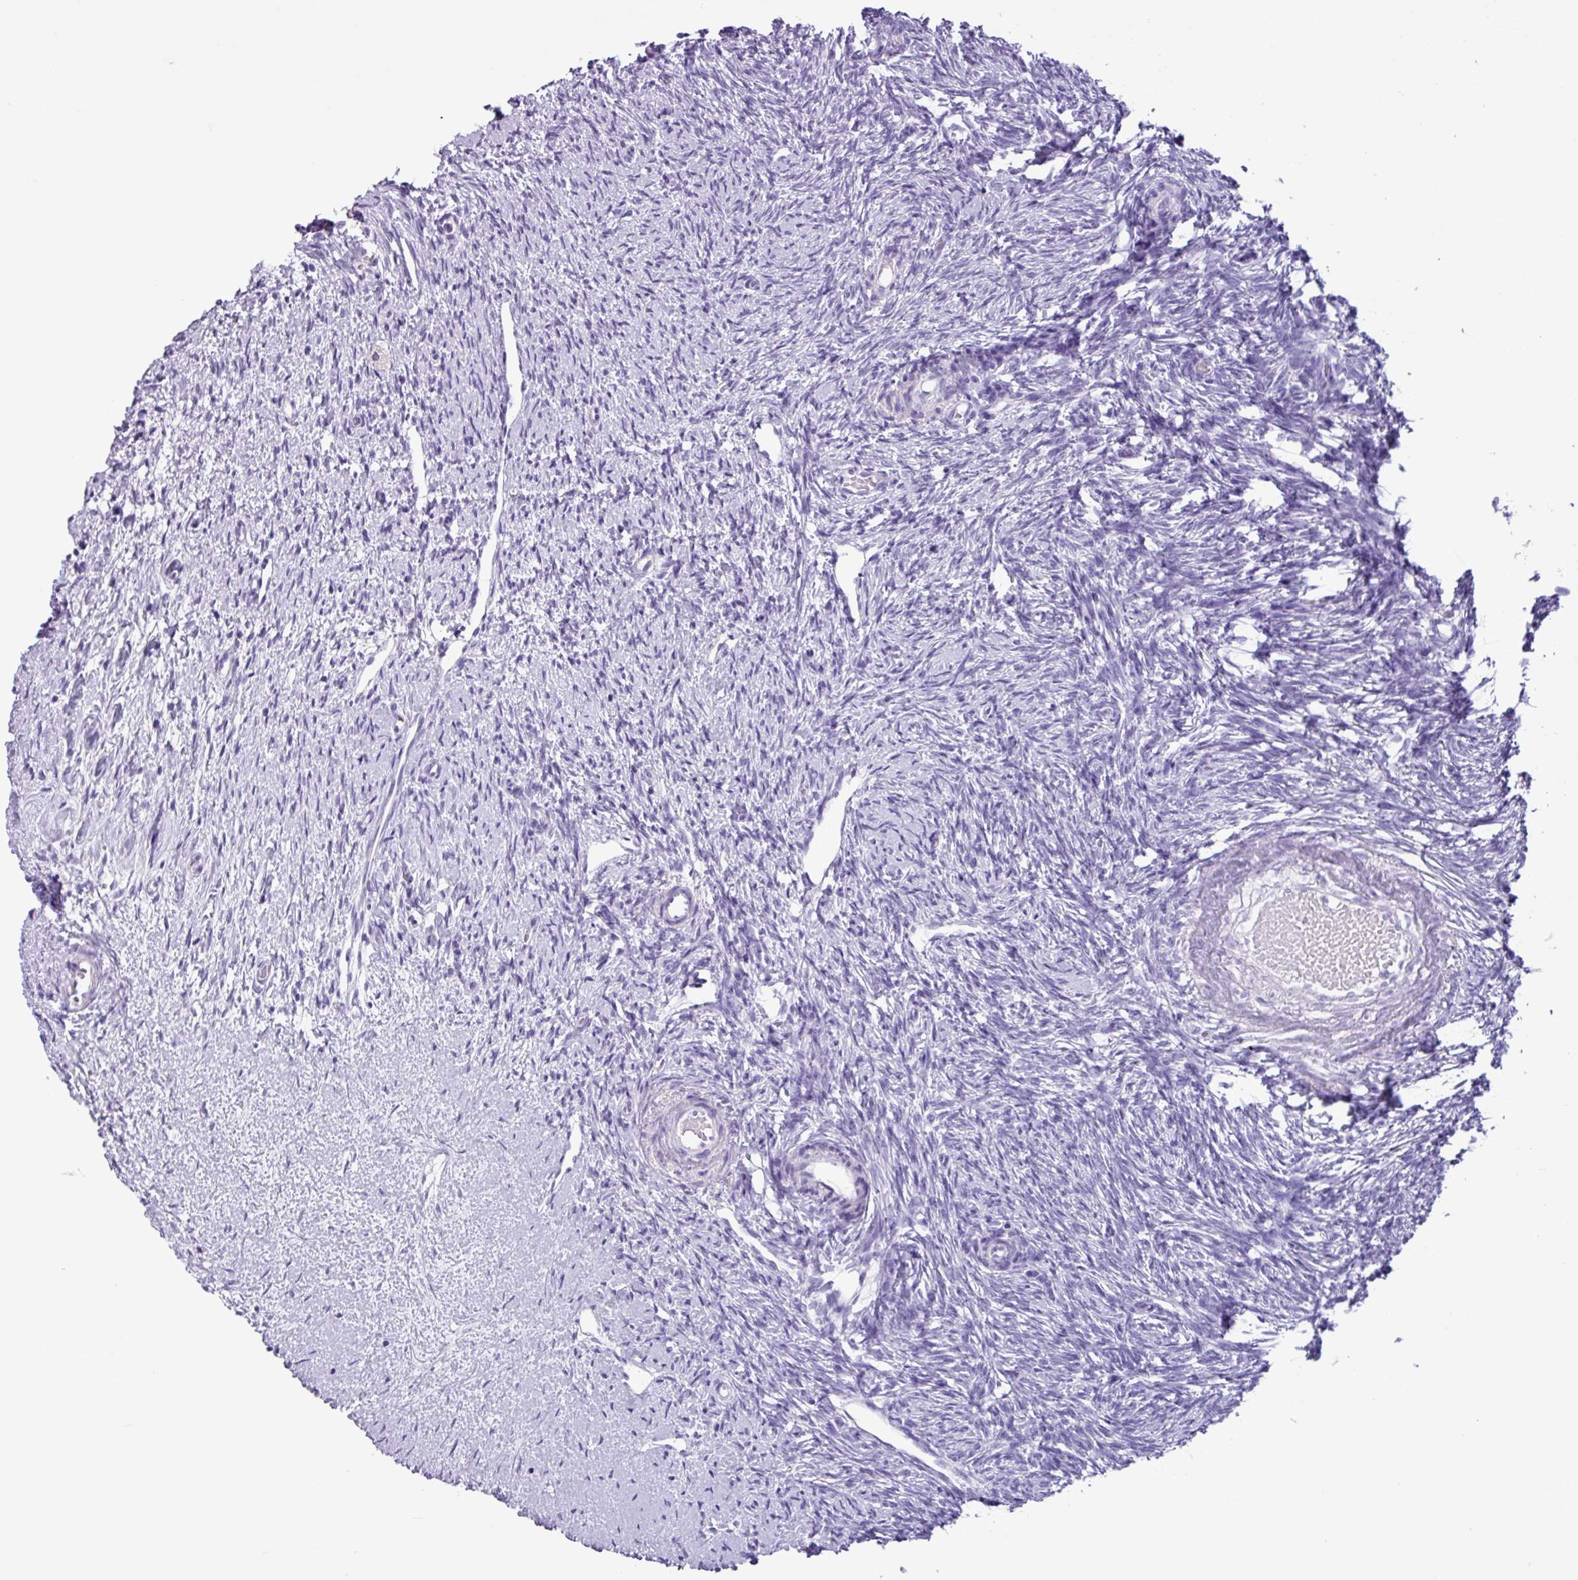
{"staining": {"intensity": "negative", "quantity": "none", "location": "none"}, "tissue": "ovary", "cell_type": "Follicle cells", "image_type": "normal", "snomed": [{"axis": "morphology", "description": "Normal tissue, NOS"}, {"axis": "topography", "description": "Ovary"}], "caption": "Immunohistochemistry (IHC) of normal human ovary exhibits no expression in follicle cells. (Immunohistochemistry, brightfield microscopy, high magnification).", "gene": "CYSTM1", "patient": {"sex": "female", "age": 51}}